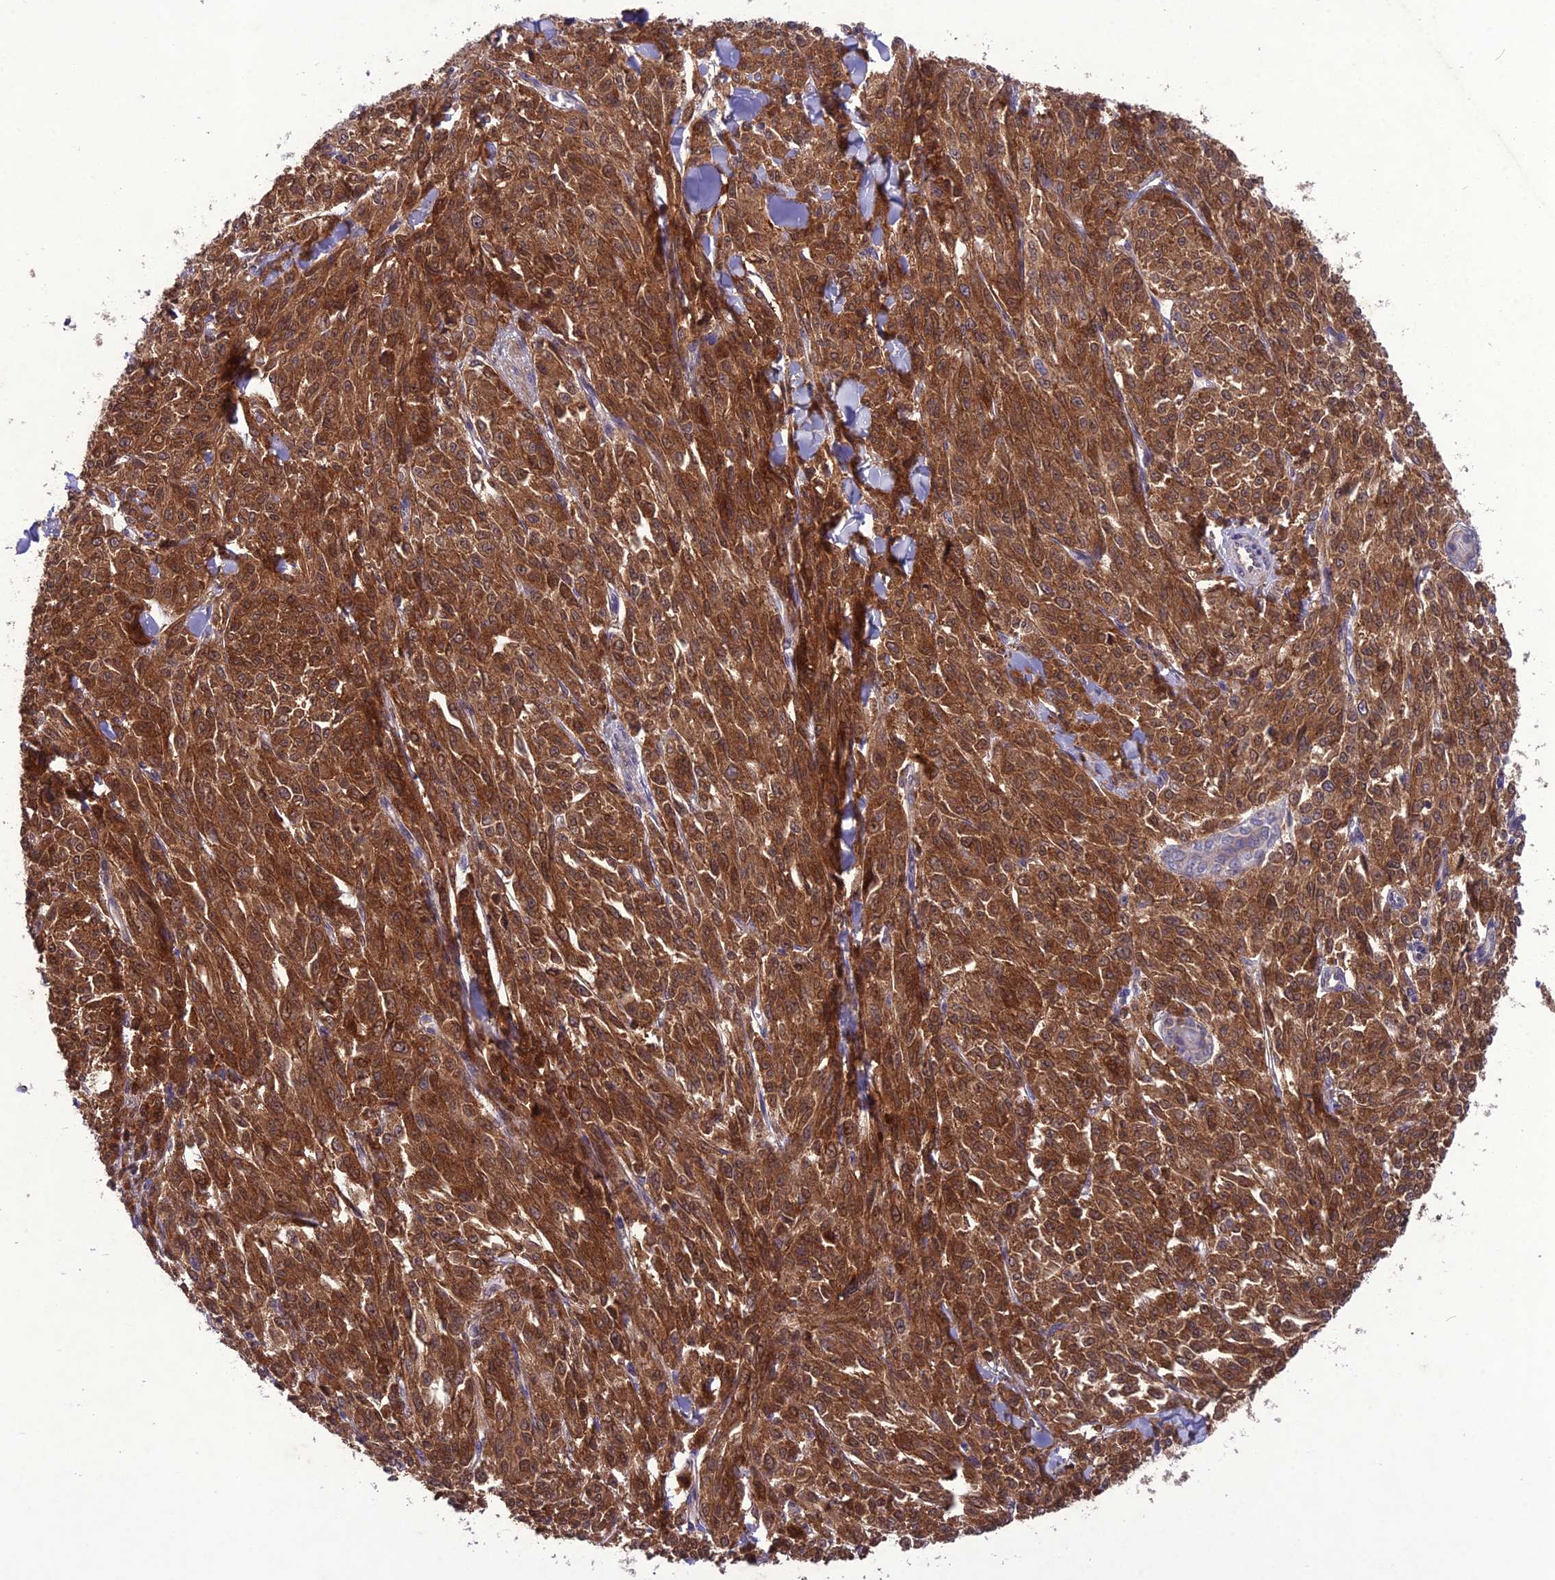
{"staining": {"intensity": "strong", "quantity": ">75%", "location": "cytoplasmic/membranous,nuclear"}, "tissue": "melanoma", "cell_type": "Tumor cells", "image_type": "cancer", "snomed": [{"axis": "morphology", "description": "Malignant melanoma, NOS"}, {"axis": "topography", "description": "Skin"}], "caption": "DAB (3,3'-diaminobenzidine) immunohistochemical staining of human malignant melanoma exhibits strong cytoplasmic/membranous and nuclear protein staining in about >75% of tumor cells. The staining was performed using DAB (3,3'-diaminobenzidine), with brown indicating positive protein expression. Nuclei are stained blue with hematoxylin.", "gene": "GDF6", "patient": {"sex": "female", "age": 52}}